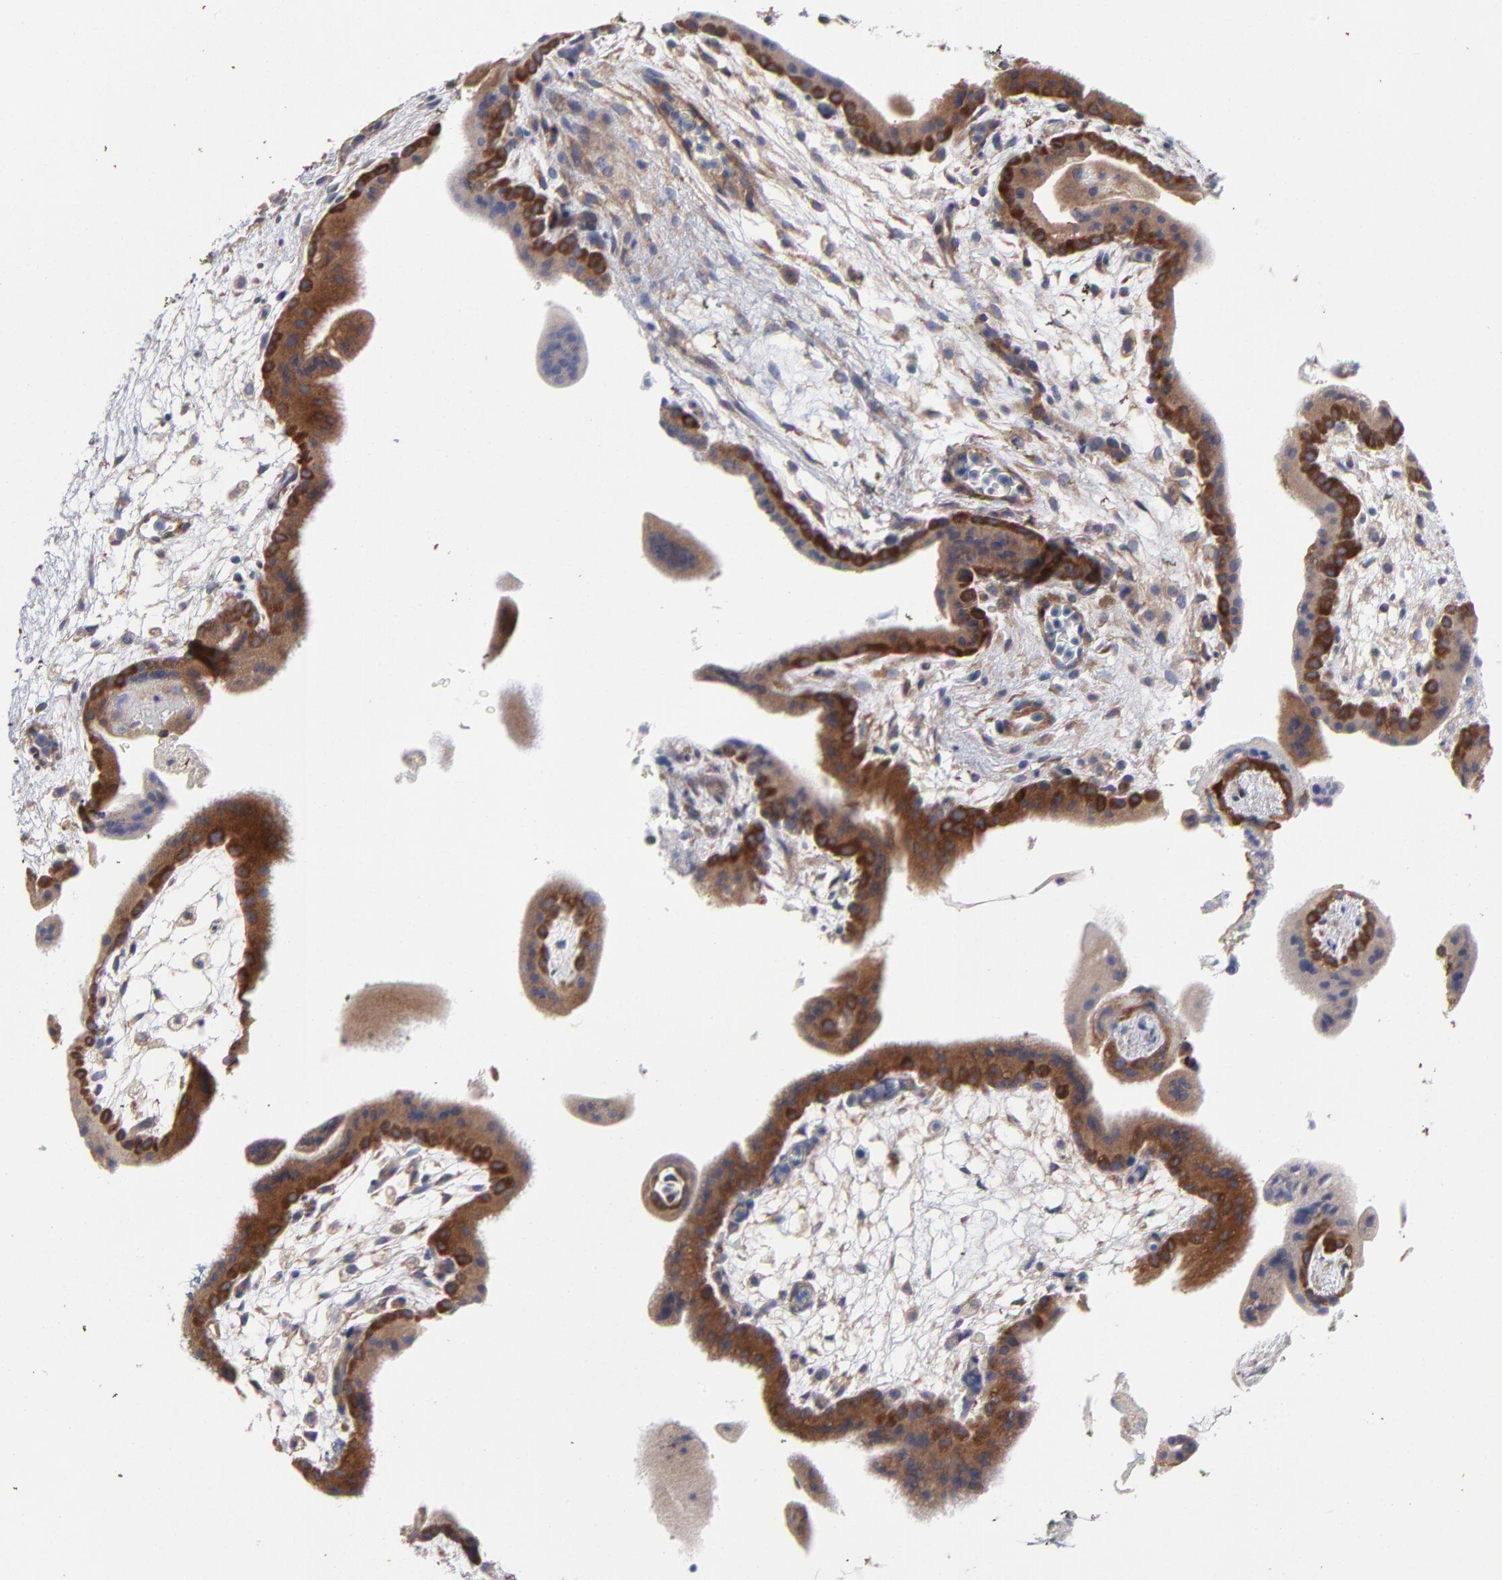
{"staining": {"intensity": "strong", "quantity": "<25%", "location": "cytoplasmic/membranous"}, "tissue": "placenta", "cell_type": "Trophoblastic cells", "image_type": "normal", "snomed": [{"axis": "morphology", "description": "Normal tissue, NOS"}, {"axis": "topography", "description": "Placenta"}], "caption": "Protein analysis of benign placenta displays strong cytoplasmic/membranous expression in approximately <25% of trophoblastic cells. (DAB IHC, brown staining for protein, blue staining for nuclei).", "gene": "NFKBIA", "patient": {"sex": "female", "age": 35}}